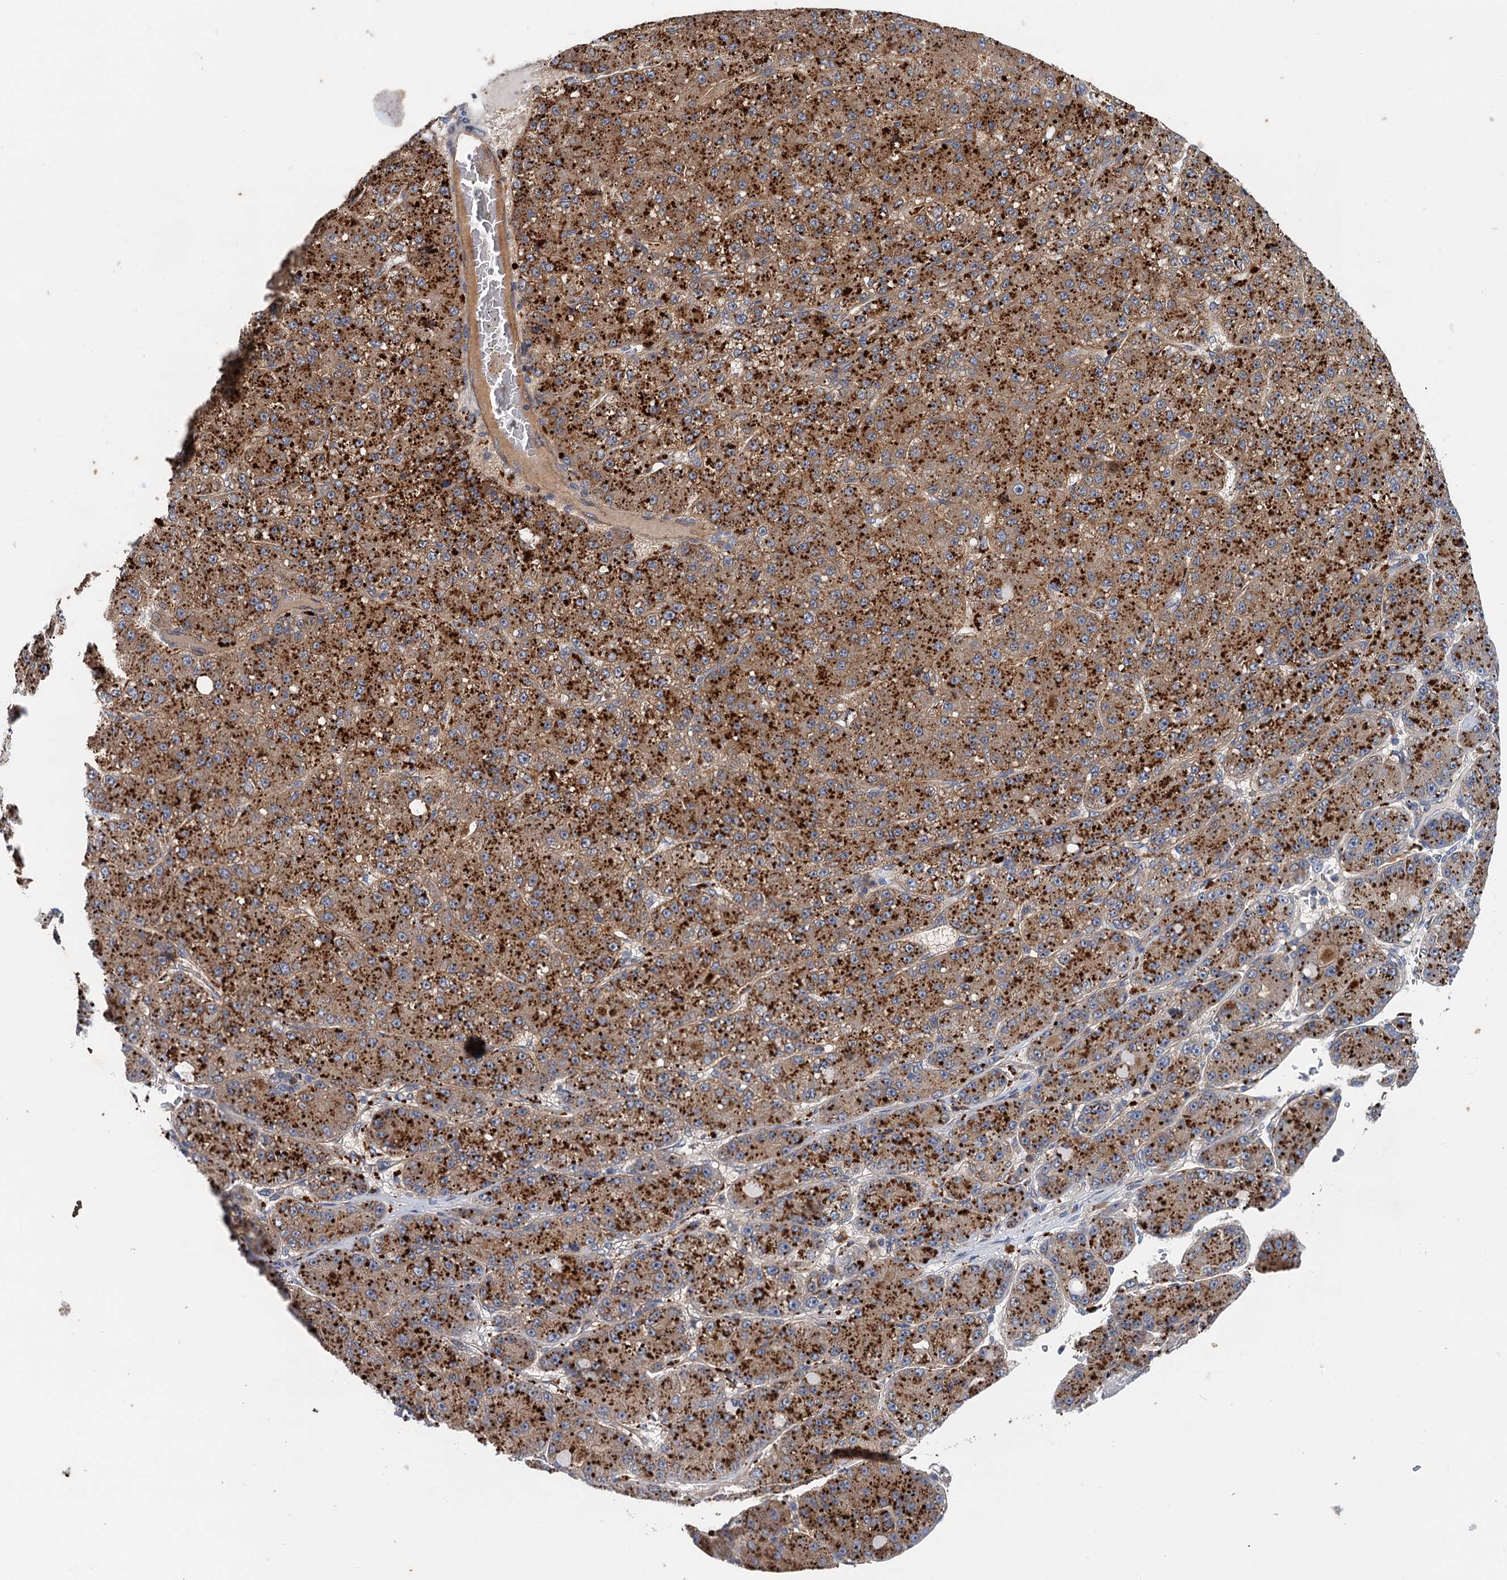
{"staining": {"intensity": "strong", "quantity": ">75%", "location": "cytoplasmic/membranous"}, "tissue": "liver cancer", "cell_type": "Tumor cells", "image_type": "cancer", "snomed": [{"axis": "morphology", "description": "Carcinoma, Hepatocellular, NOS"}, {"axis": "topography", "description": "Liver"}], "caption": "Immunohistochemistry (IHC) (DAB) staining of human liver cancer (hepatocellular carcinoma) exhibits strong cytoplasmic/membranous protein expression in approximately >75% of tumor cells. The protein of interest is stained brown, and the nuclei are stained in blue (DAB (3,3'-diaminobenzidine) IHC with brightfield microscopy, high magnification).", "gene": "NLRP10", "patient": {"sex": "male", "age": 67}}